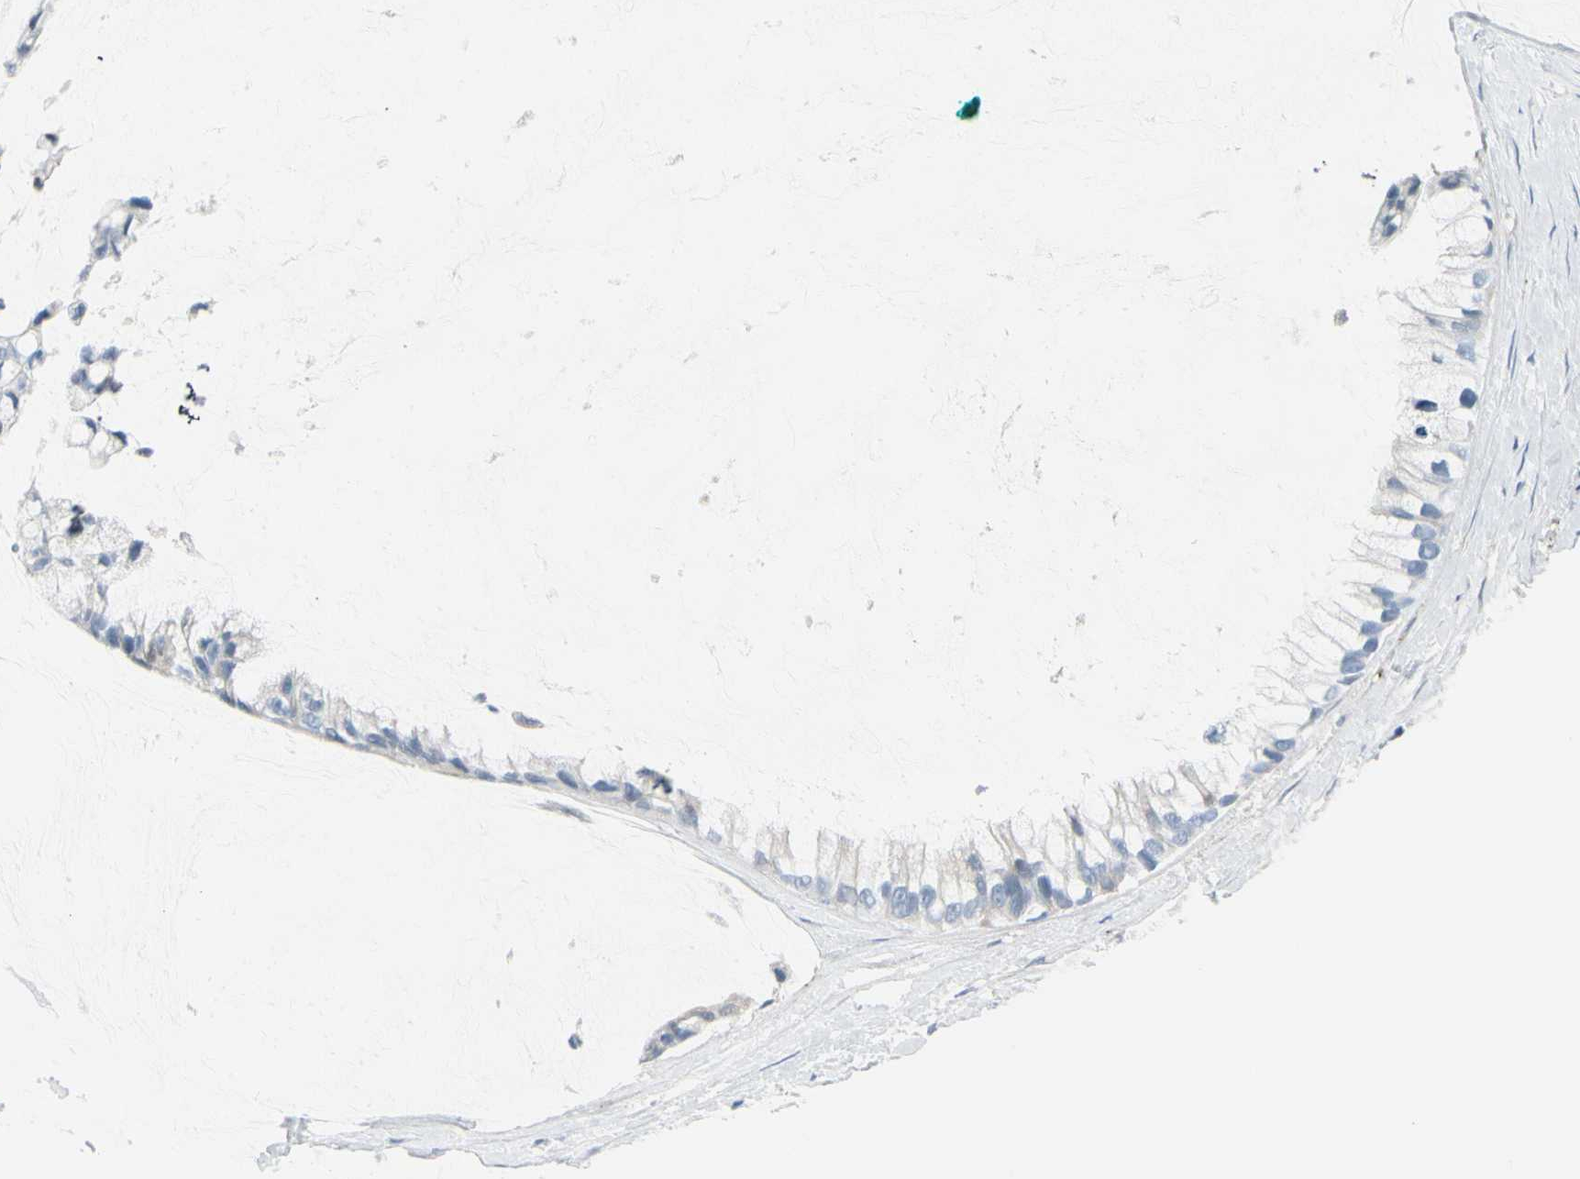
{"staining": {"intensity": "negative", "quantity": "none", "location": "none"}, "tissue": "ovarian cancer", "cell_type": "Tumor cells", "image_type": "cancer", "snomed": [{"axis": "morphology", "description": "Cystadenocarcinoma, mucinous, NOS"}, {"axis": "topography", "description": "Ovary"}], "caption": "This is an immunohistochemistry image of human mucinous cystadenocarcinoma (ovarian). There is no staining in tumor cells.", "gene": "CACNA2D1", "patient": {"sex": "female", "age": 39}}